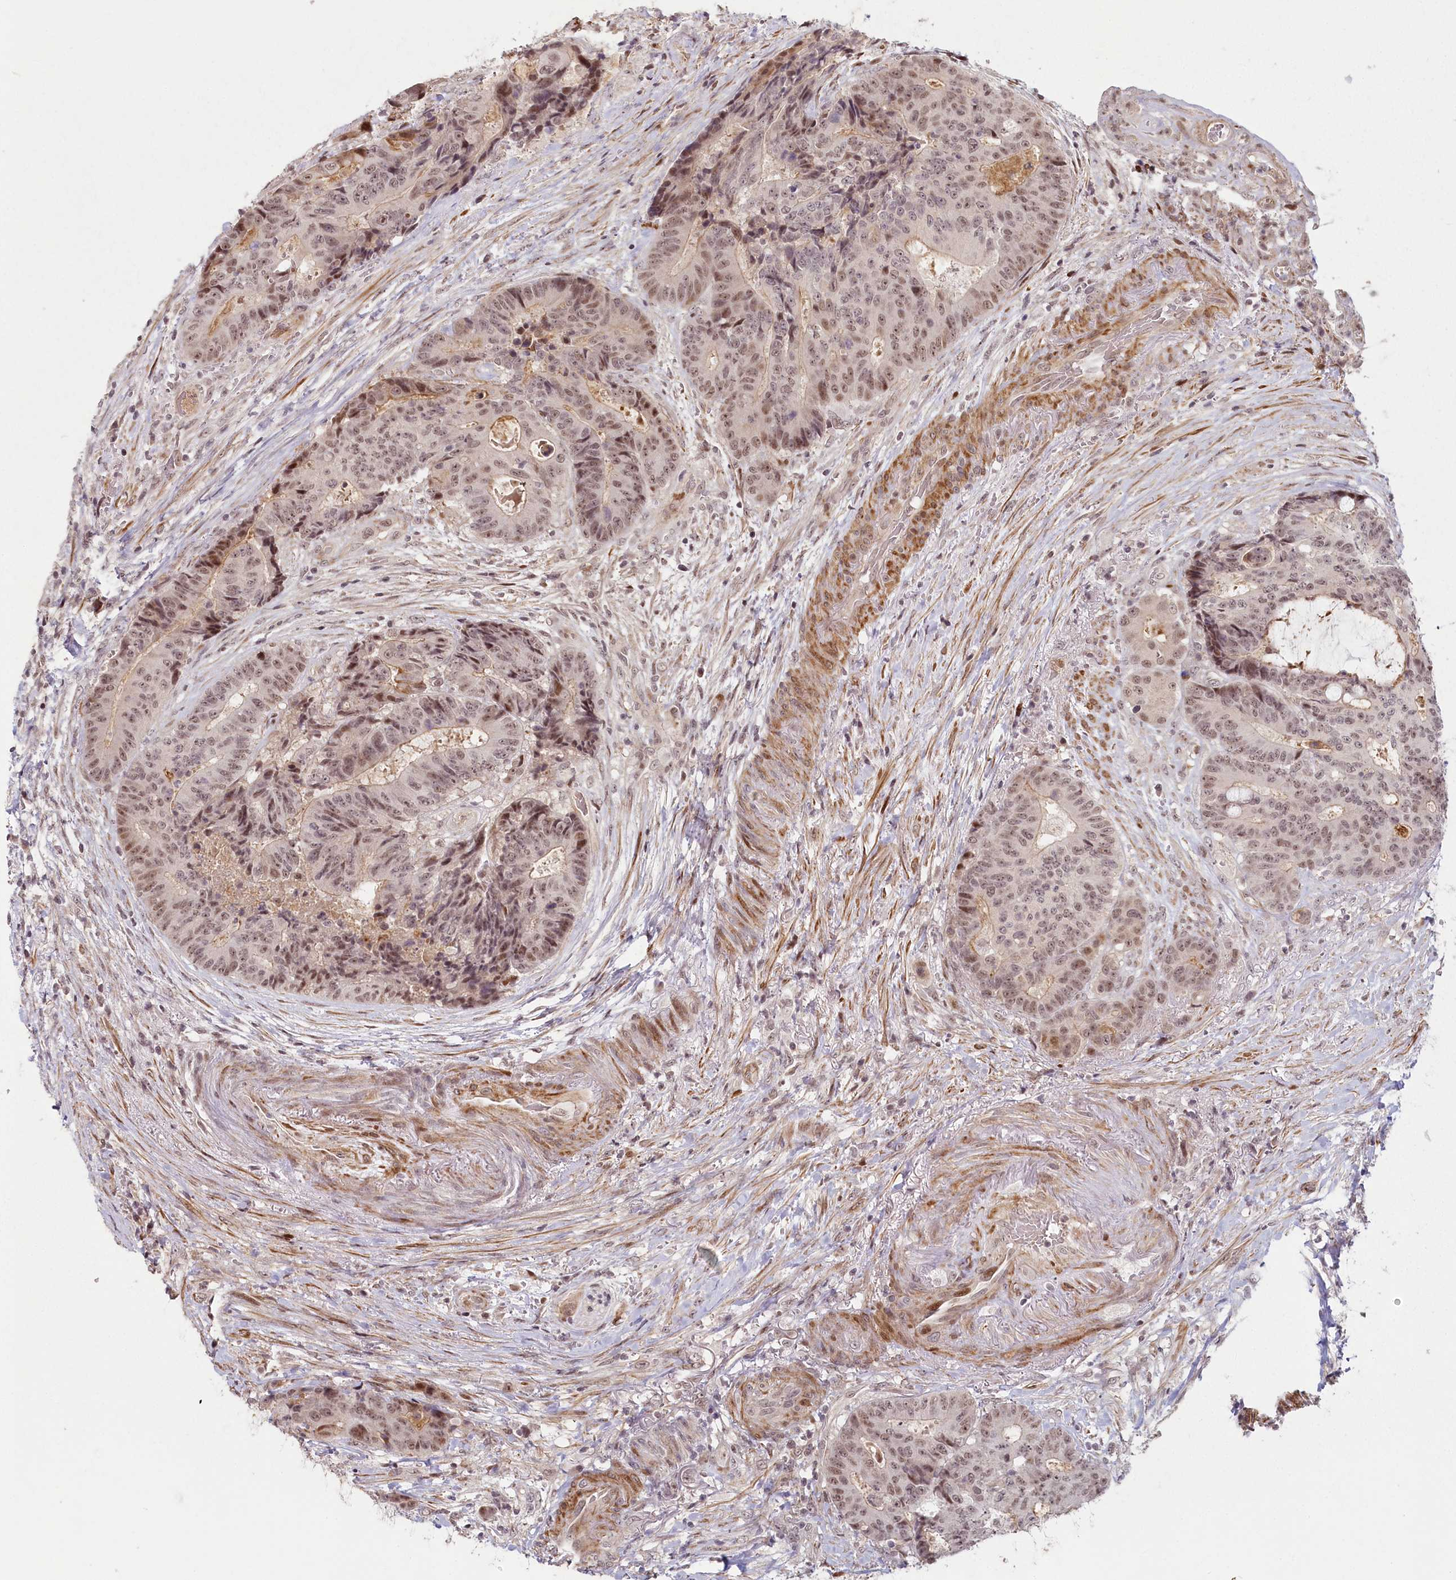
{"staining": {"intensity": "moderate", "quantity": ">75%", "location": "nuclear"}, "tissue": "colorectal cancer", "cell_type": "Tumor cells", "image_type": "cancer", "snomed": [{"axis": "morphology", "description": "Adenocarcinoma, NOS"}, {"axis": "topography", "description": "Rectum"}], "caption": "The histopathology image shows a brown stain indicating the presence of a protein in the nuclear of tumor cells in colorectal cancer (adenocarcinoma).", "gene": "FAM204A", "patient": {"sex": "male", "age": 69}}